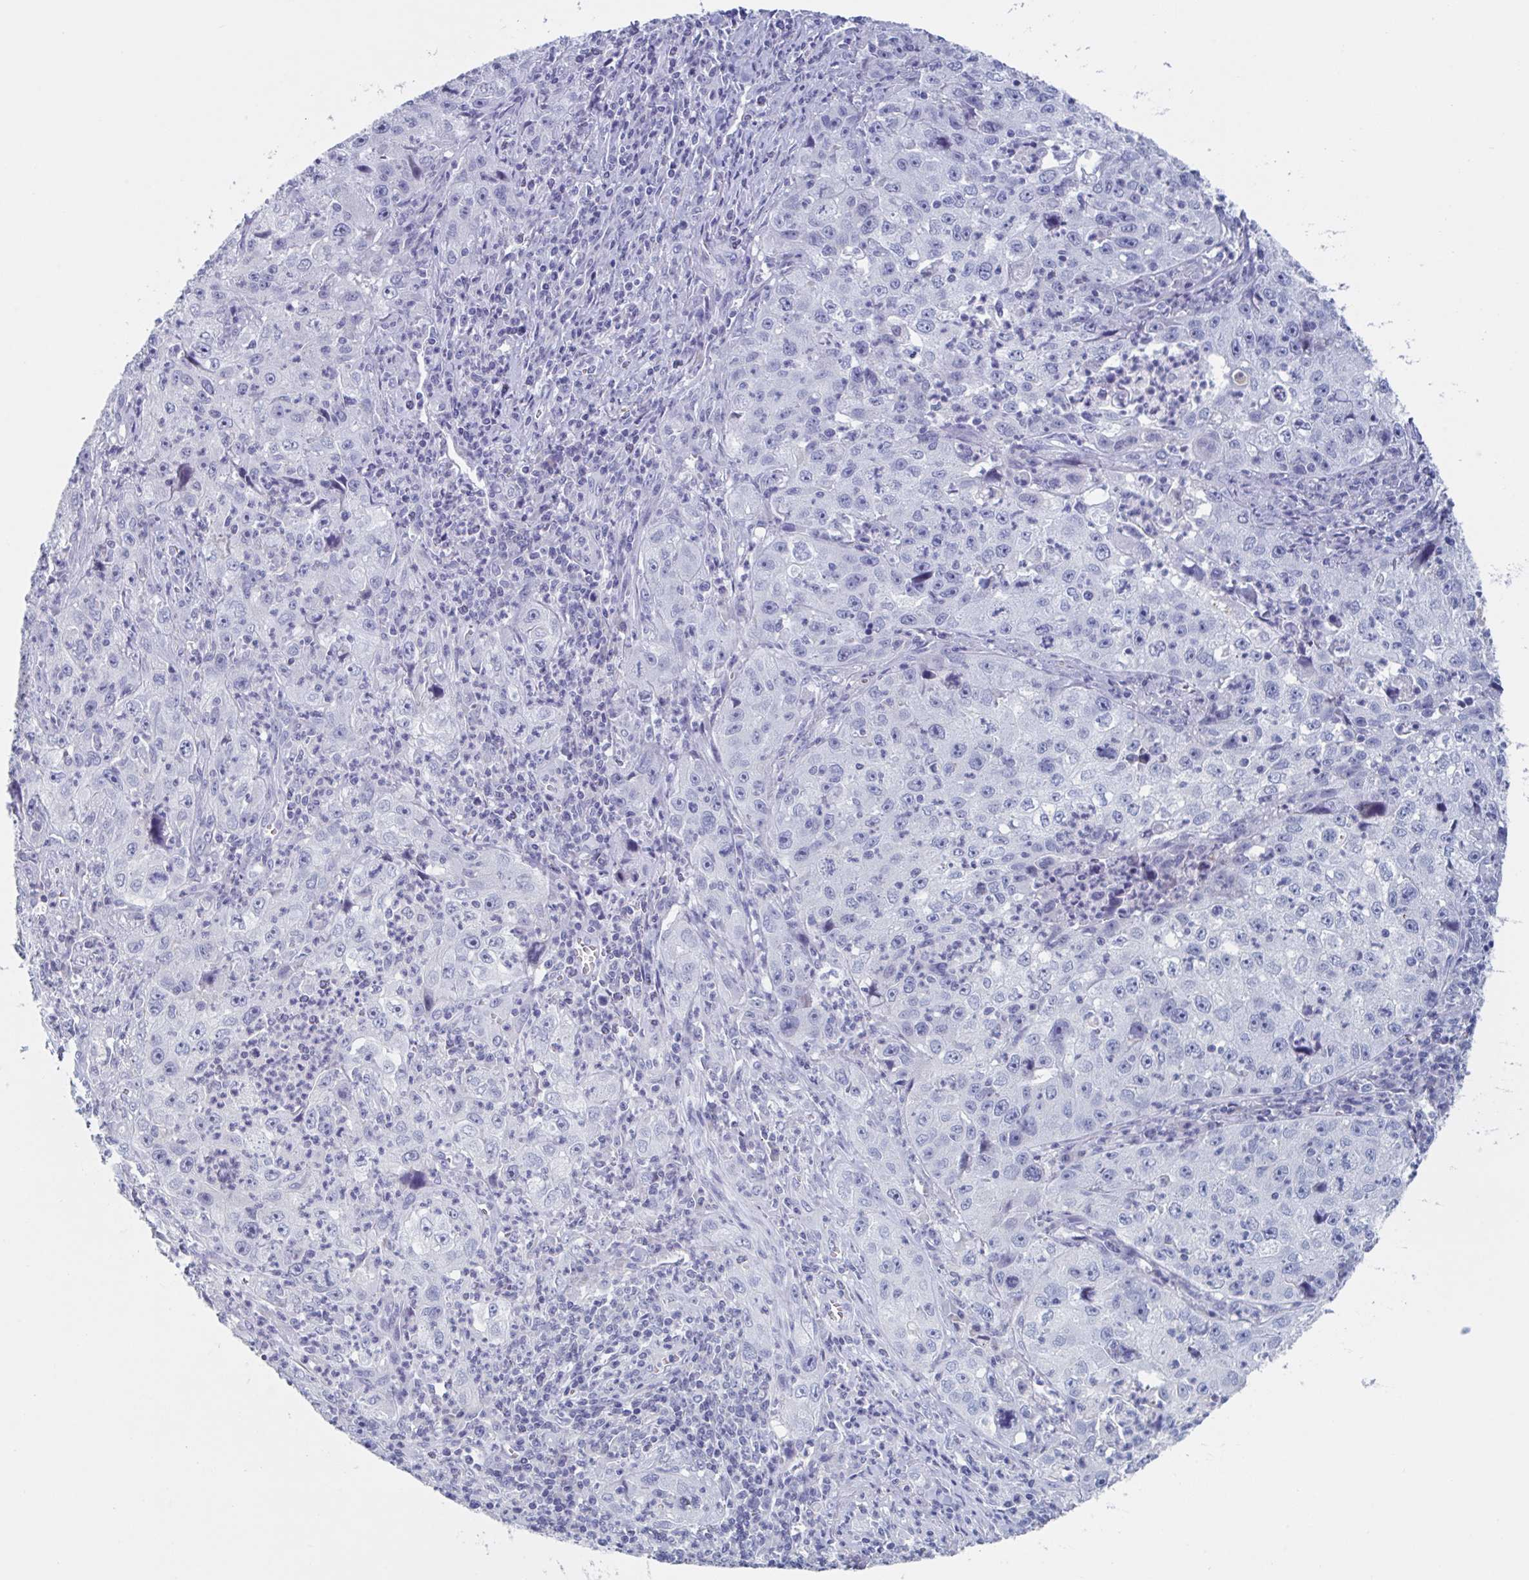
{"staining": {"intensity": "negative", "quantity": "none", "location": "none"}, "tissue": "lung cancer", "cell_type": "Tumor cells", "image_type": "cancer", "snomed": [{"axis": "morphology", "description": "Squamous cell carcinoma, NOS"}, {"axis": "topography", "description": "Lung"}], "caption": "Immunohistochemistry (IHC) histopathology image of human squamous cell carcinoma (lung) stained for a protein (brown), which displays no expression in tumor cells. (DAB (3,3'-diaminobenzidine) IHC, high magnification).", "gene": "NDUFC2", "patient": {"sex": "male", "age": 71}}